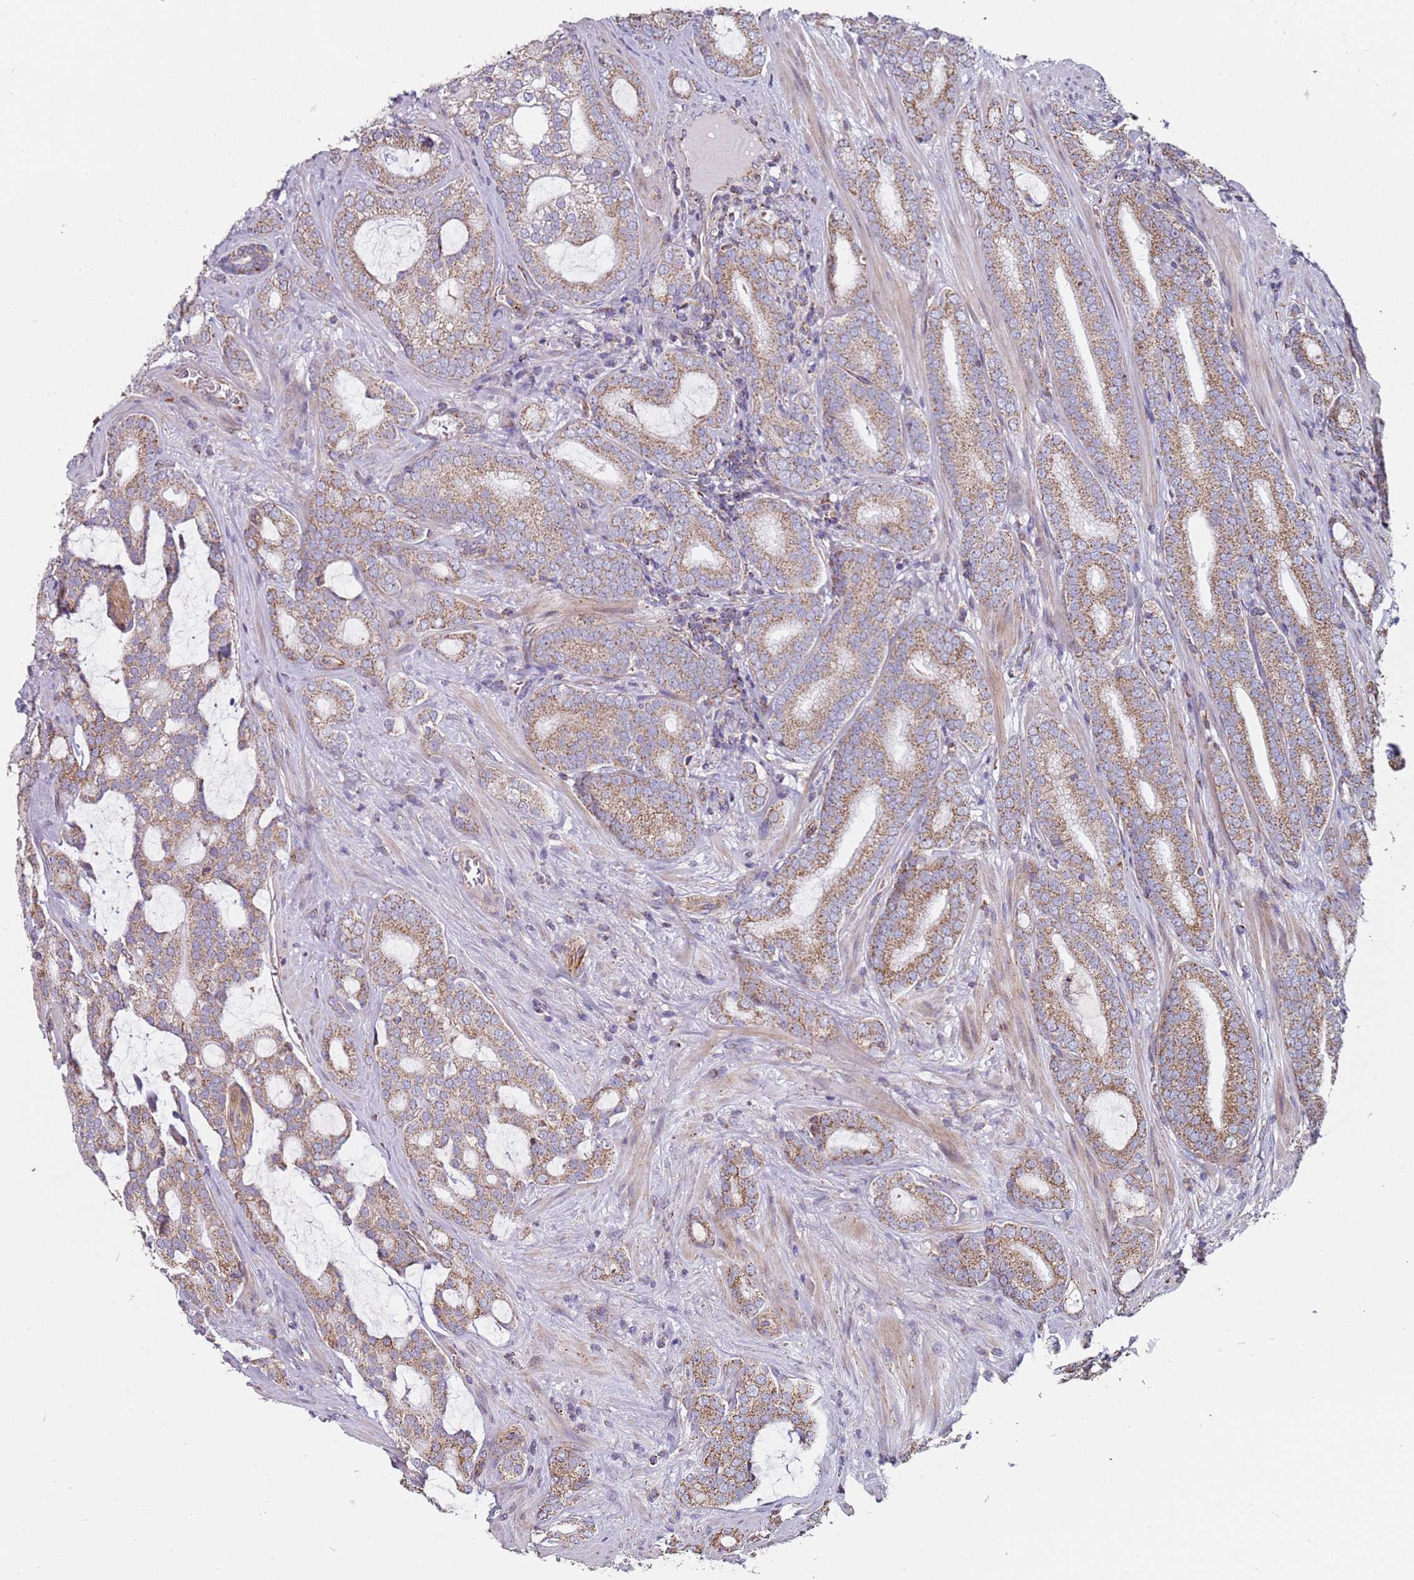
{"staining": {"intensity": "moderate", "quantity": ">75%", "location": "cytoplasmic/membranous"}, "tissue": "prostate cancer", "cell_type": "Tumor cells", "image_type": "cancer", "snomed": [{"axis": "morphology", "description": "Adenocarcinoma, High grade"}, {"axis": "topography", "description": "Prostate"}], "caption": "Prostate high-grade adenocarcinoma stained with IHC reveals moderate cytoplasmic/membranous positivity in approximately >75% of tumor cells.", "gene": "ALS2", "patient": {"sex": "male", "age": 63}}